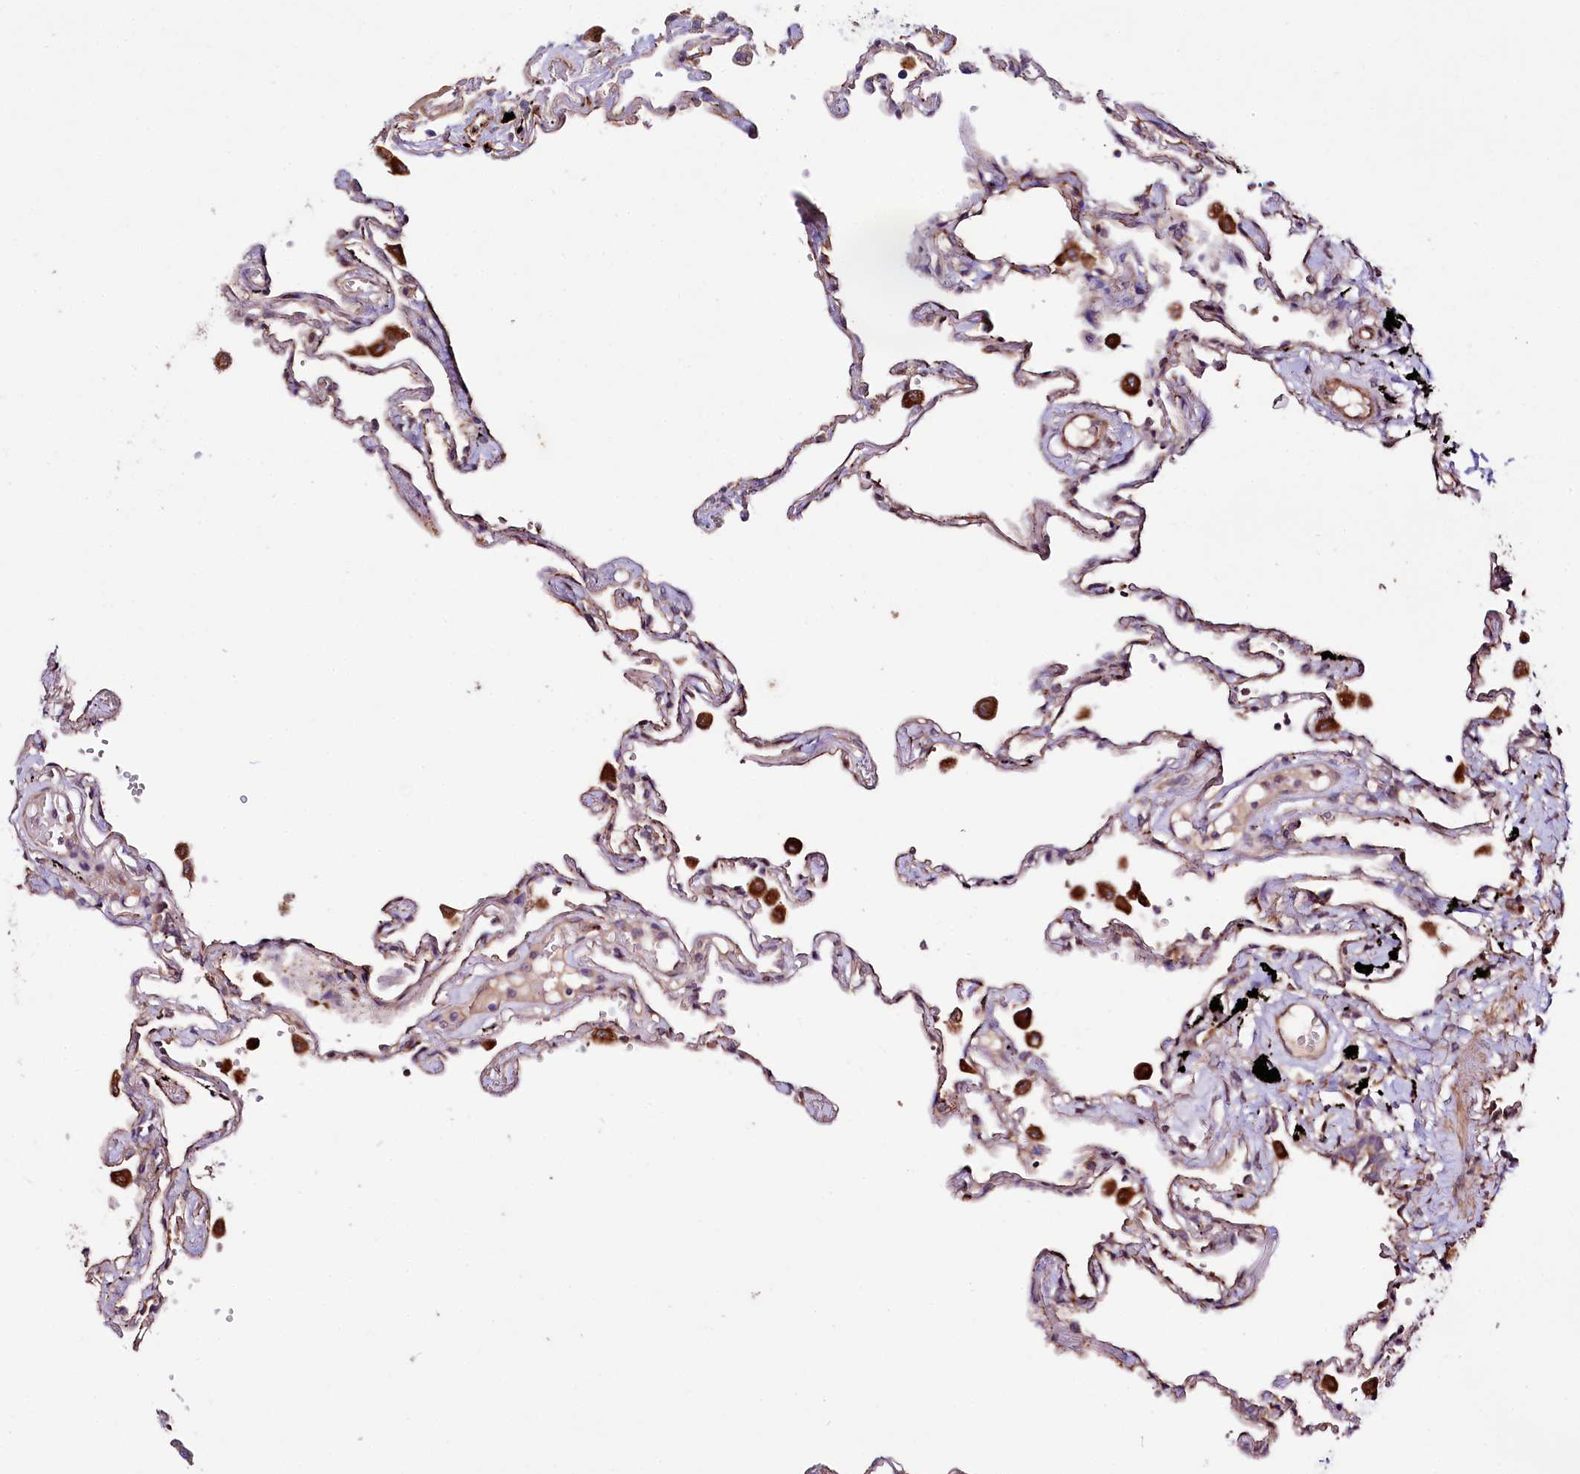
{"staining": {"intensity": "weak", "quantity": "<25%", "location": "cytoplasmic/membranous"}, "tissue": "lung", "cell_type": "Alveolar cells", "image_type": "normal", "snomed": [{"axis": "morphology", "description": "Normal tissue, NOS"}, {"axis": "topography", "description": "Lung"}], "caption": "Photomicrograph shows no significant protein expression in alveolar cells of benign lung. (DAB (3,3'-diaminobenzidine) IHC visualized using brightfield microscopy, high magnification).", "gene": "TTC12", "patient": {"sex": "female", "age": 67}}